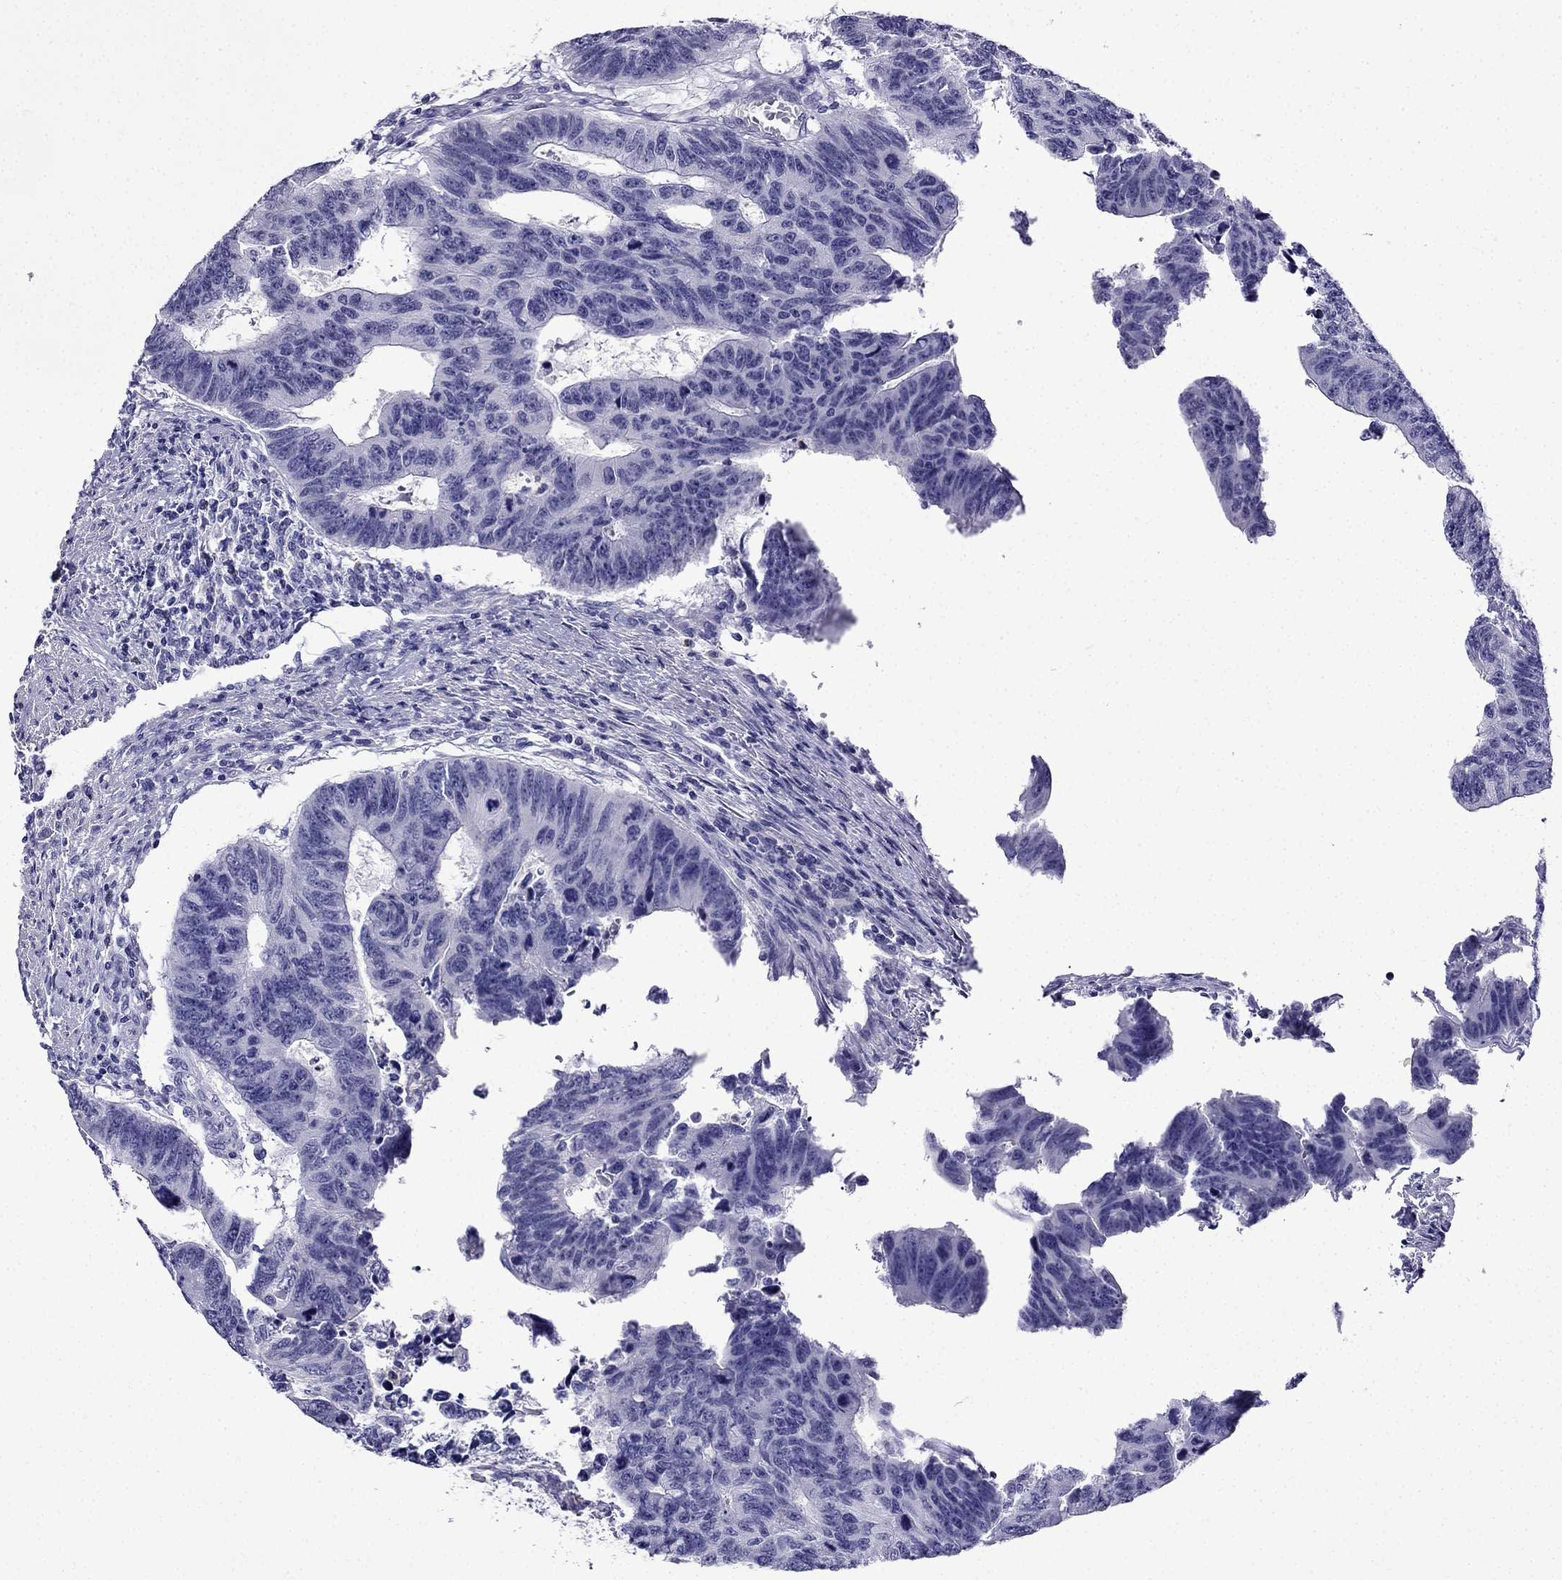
{"staining": {"intensity": "negative", "quantity": "none", "location": "none"}, "tissue": "colorectal cancer", "cell_type": "Tumor cells", "image_type": "cancer", "snomed": [{"axis": "morphology", "description": "Adenocarcinoma, NOS"}, {"axis": "topography", "description": "Rectum"}], "caption": "Immunohistochemistry (IHC) of human colorectal cancer displays no staining in tumor cells.", "gene": "ERC2", "patient": {"sex": "female", "age": 85}}